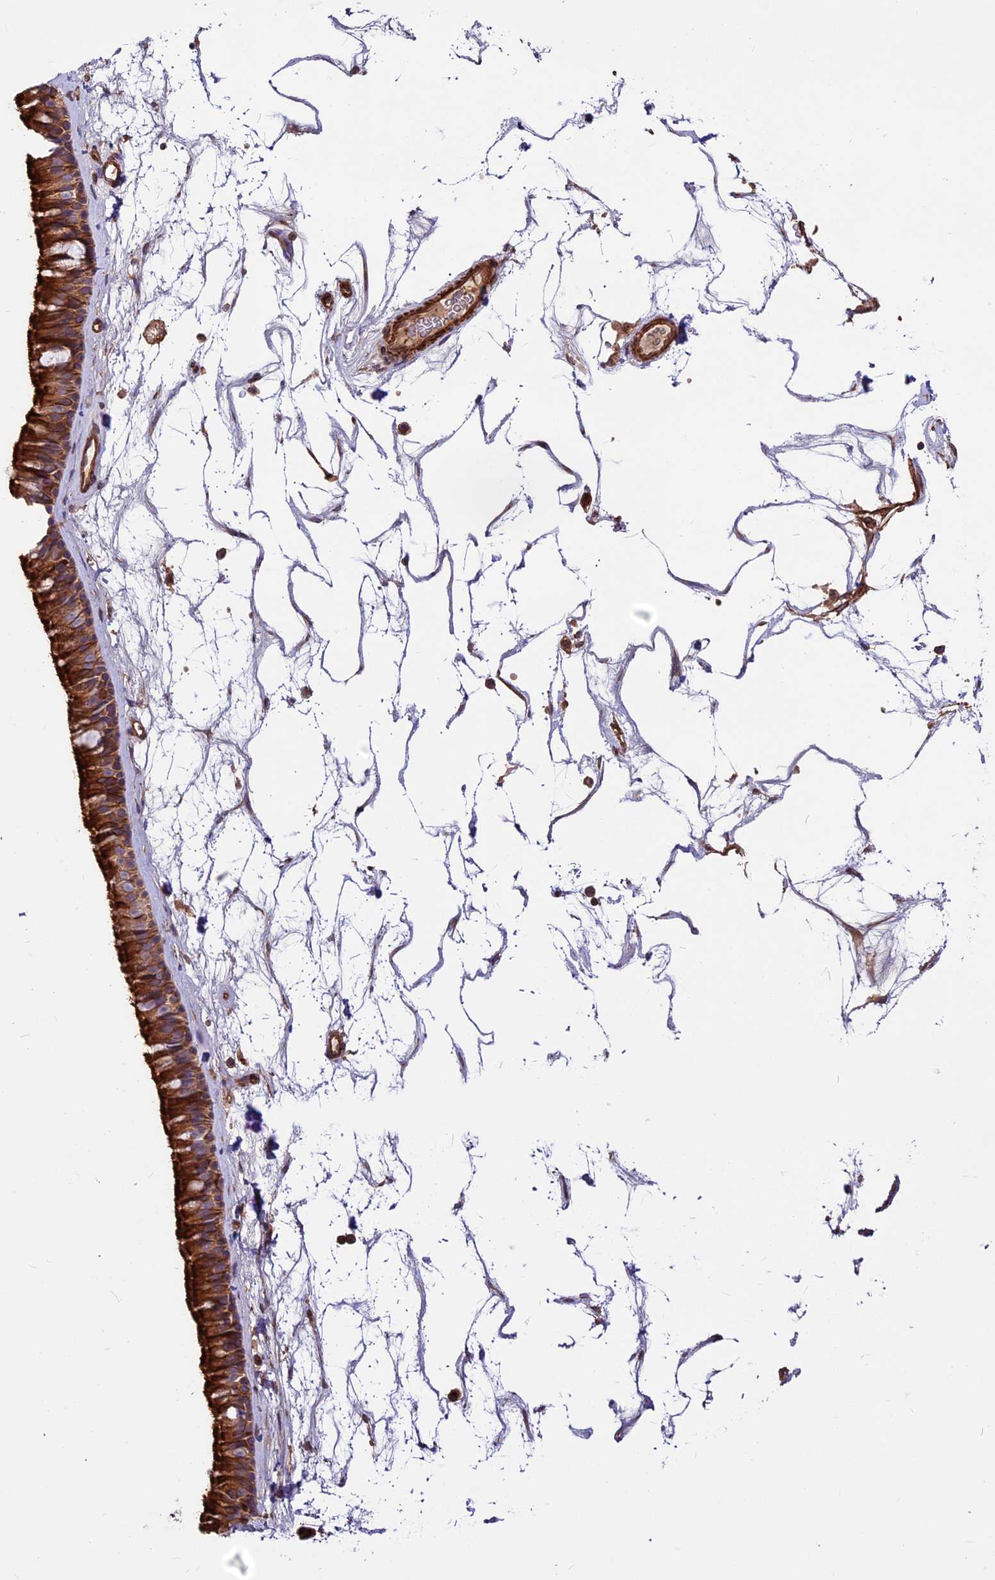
{"staining": {"intensity": "strong", "quantity": ">75%", "location": "cytoplasmic/membranous"}, "tissue": "nasopharynx", "cell_type": "Respiratory epithelial cells", "image_type": "normal", "snomed": [{"axis": "morphology", "description": "Normal tissue, NOS"}, {"axis": "topography", "description": "Nasopharynx"}], "caption": "Protein staining of normal nasopharynx demonstrates strong cytoplasmic/membranous positivity in about >75% of respiratory epithelial cells.", "gene": "ANO3", "patient": {"sex": "male", "age": 64}}